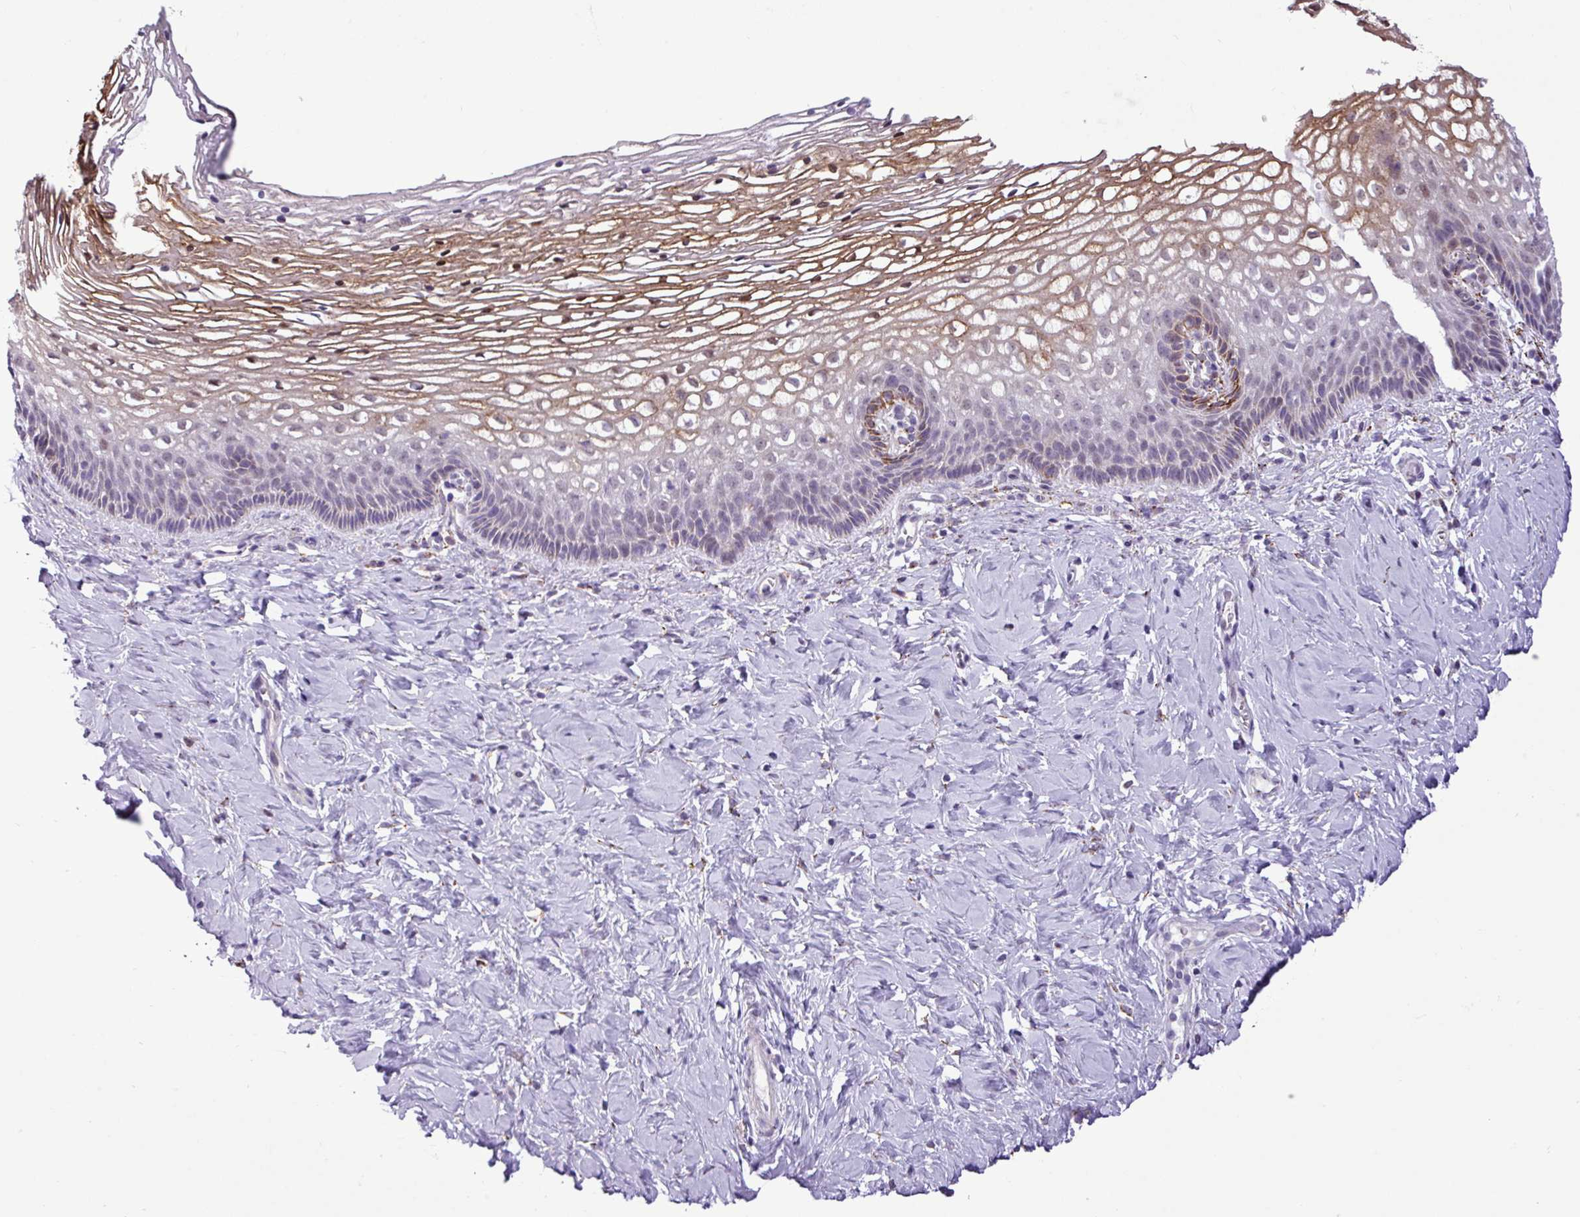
{"staining": {"intensity": "strong", "quantity": ">75%", "location": "cytoplasmic/membranous"}, "tissue": "cervix", "cell_type": "Glandular cells", "image_type": "normal", "snomed": [{"axis": "morphology", "description": "Normal tissue, NOS"}, {"axis": "topography", "description": "Cervix"}], "caption": "Immunohistochemistry micrograph of normal cervix: human cervix stained using immunohistochemistry (IHC) reveals high levels of strong protein expression localized specifically in the cytoplasmic/membranous of glandular cells, appearing as a cytoplasmic/membranous brown color.", "gene": "SGPP1", "patient": {"sex": "female", "age": 36}}